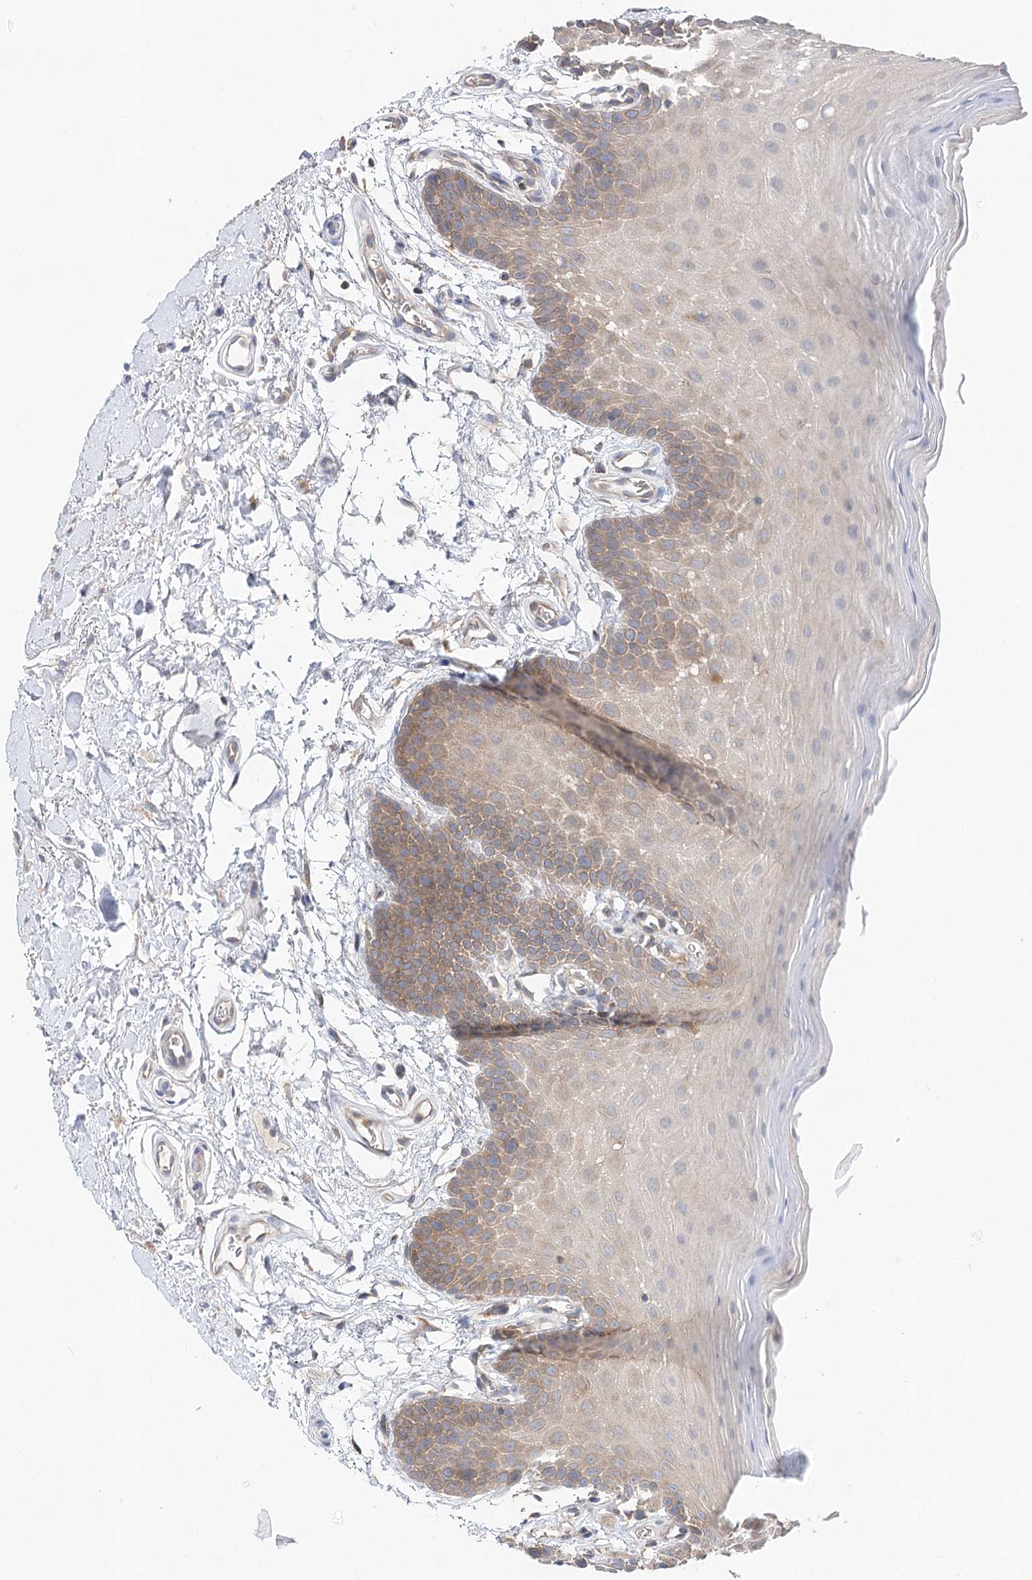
{"staining": {"intensity": "weak", "quantity": ">75%", "location": "cytoplasmic/membranous"}, "tissue": "oral mucosa", "cell_type": "Squamous epithelial cells", "image_type": "normal", "snomed": [{"axis": "morphology", "description": "Normal tissue, NOS"}, {"axis": "topography", "description": "Oral tissue"}], "caption": "Immunohistochemical staining of benign oral mucosa shows low levels of weak cytoplasmic/membranous staining in approximately >75% of squamous epithelial cells.", "gene": "ABRAXAS2", "patient": {"sex": "male", "age": 62}}